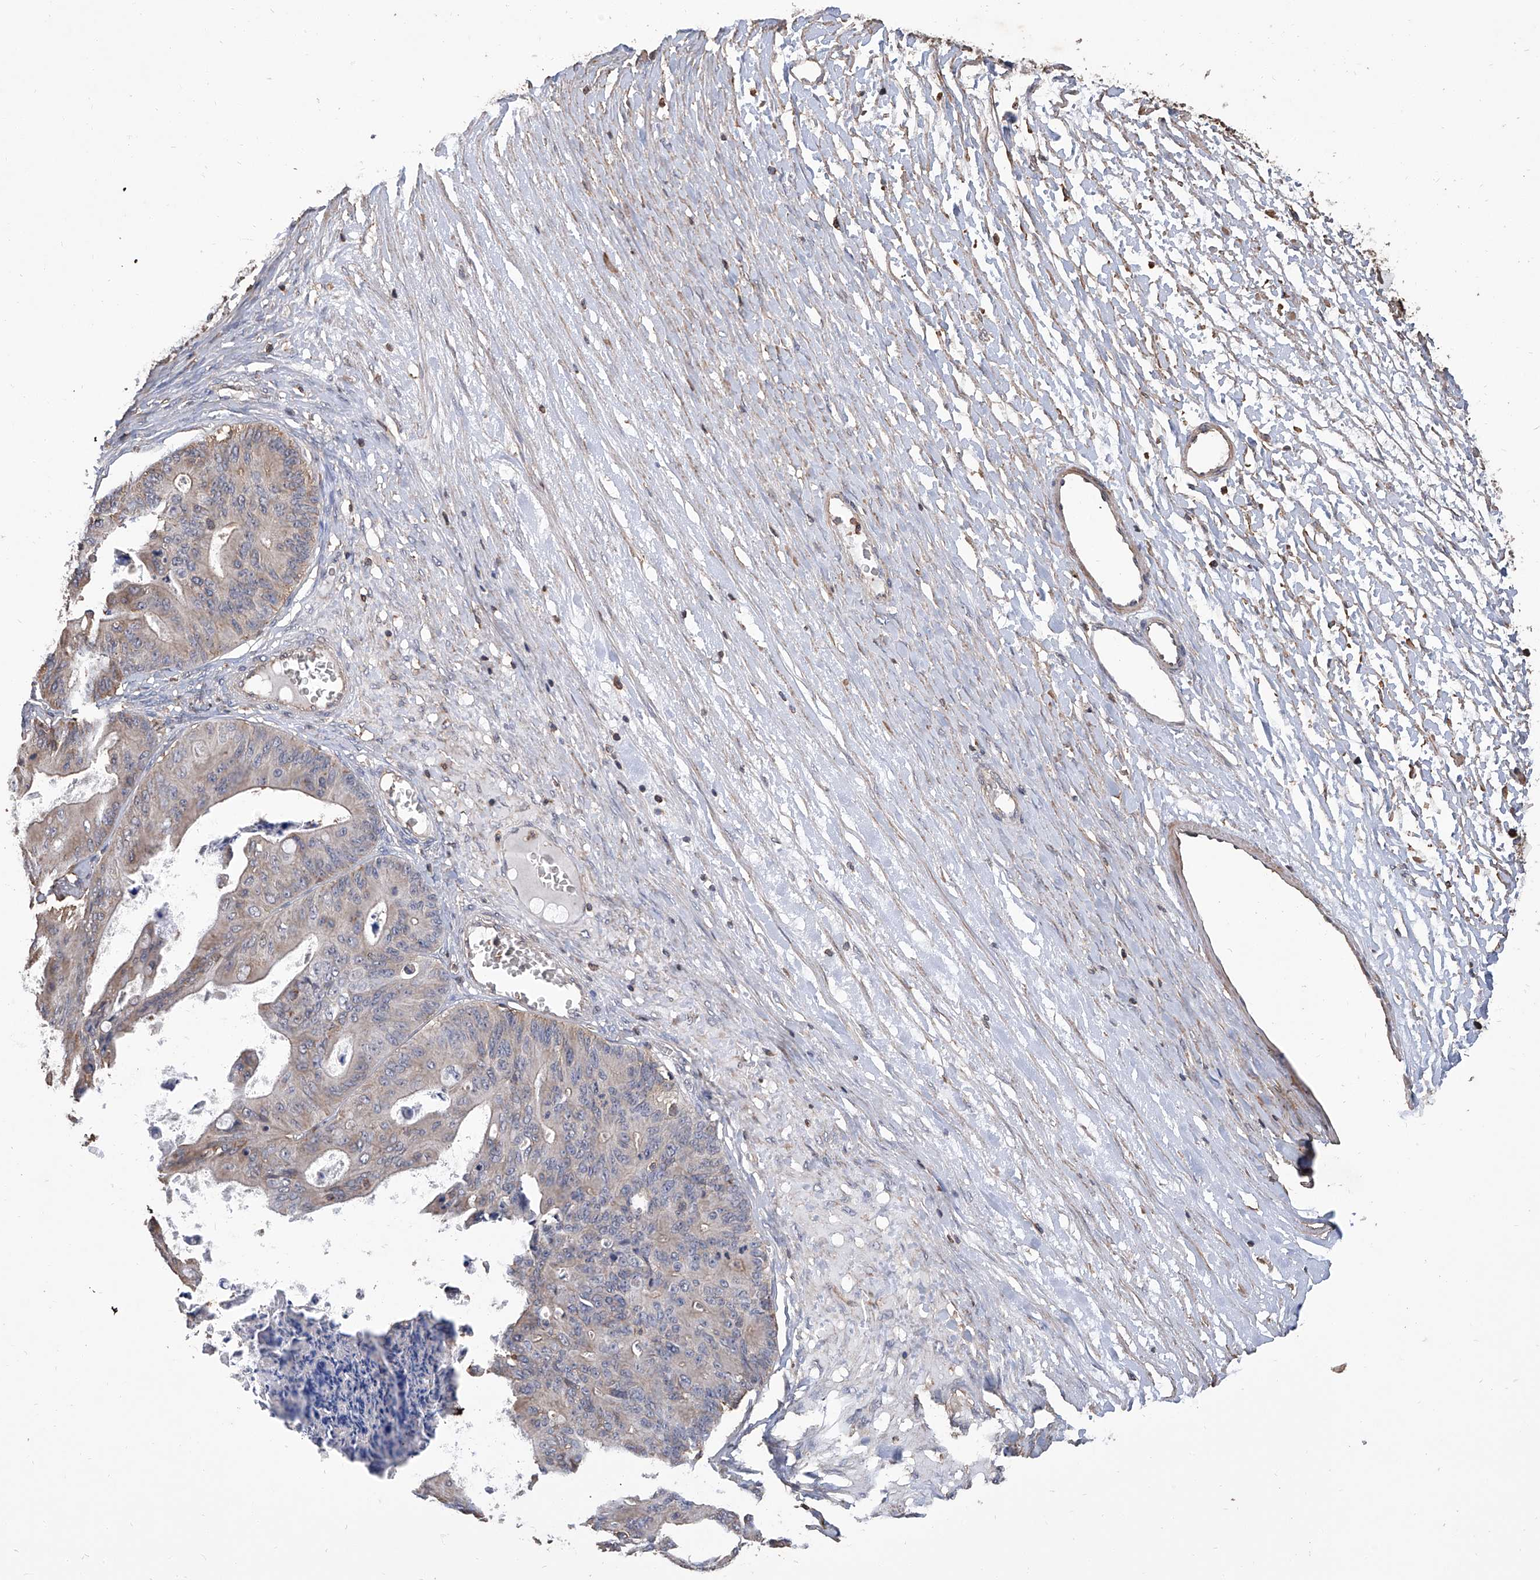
{"staining": {"intensity": "weak", "quantity": "<25%", "location": "cytoplasmic/membranous"}, "tissue": "ovarian cancer", "cell_type": "Tumor cells", "image_type": "cancer", "snomed": [{"axis": "morphology", "description": "Cystadenocarcinoma, mucinous, NOS"}, {"axis": "topography", "description": "Ovary"}], "caption": "There is no significant expression in tumor cells of ovarian cancer.", "gene": "GPT", "patient": {"sex": "female", "age": 37}}